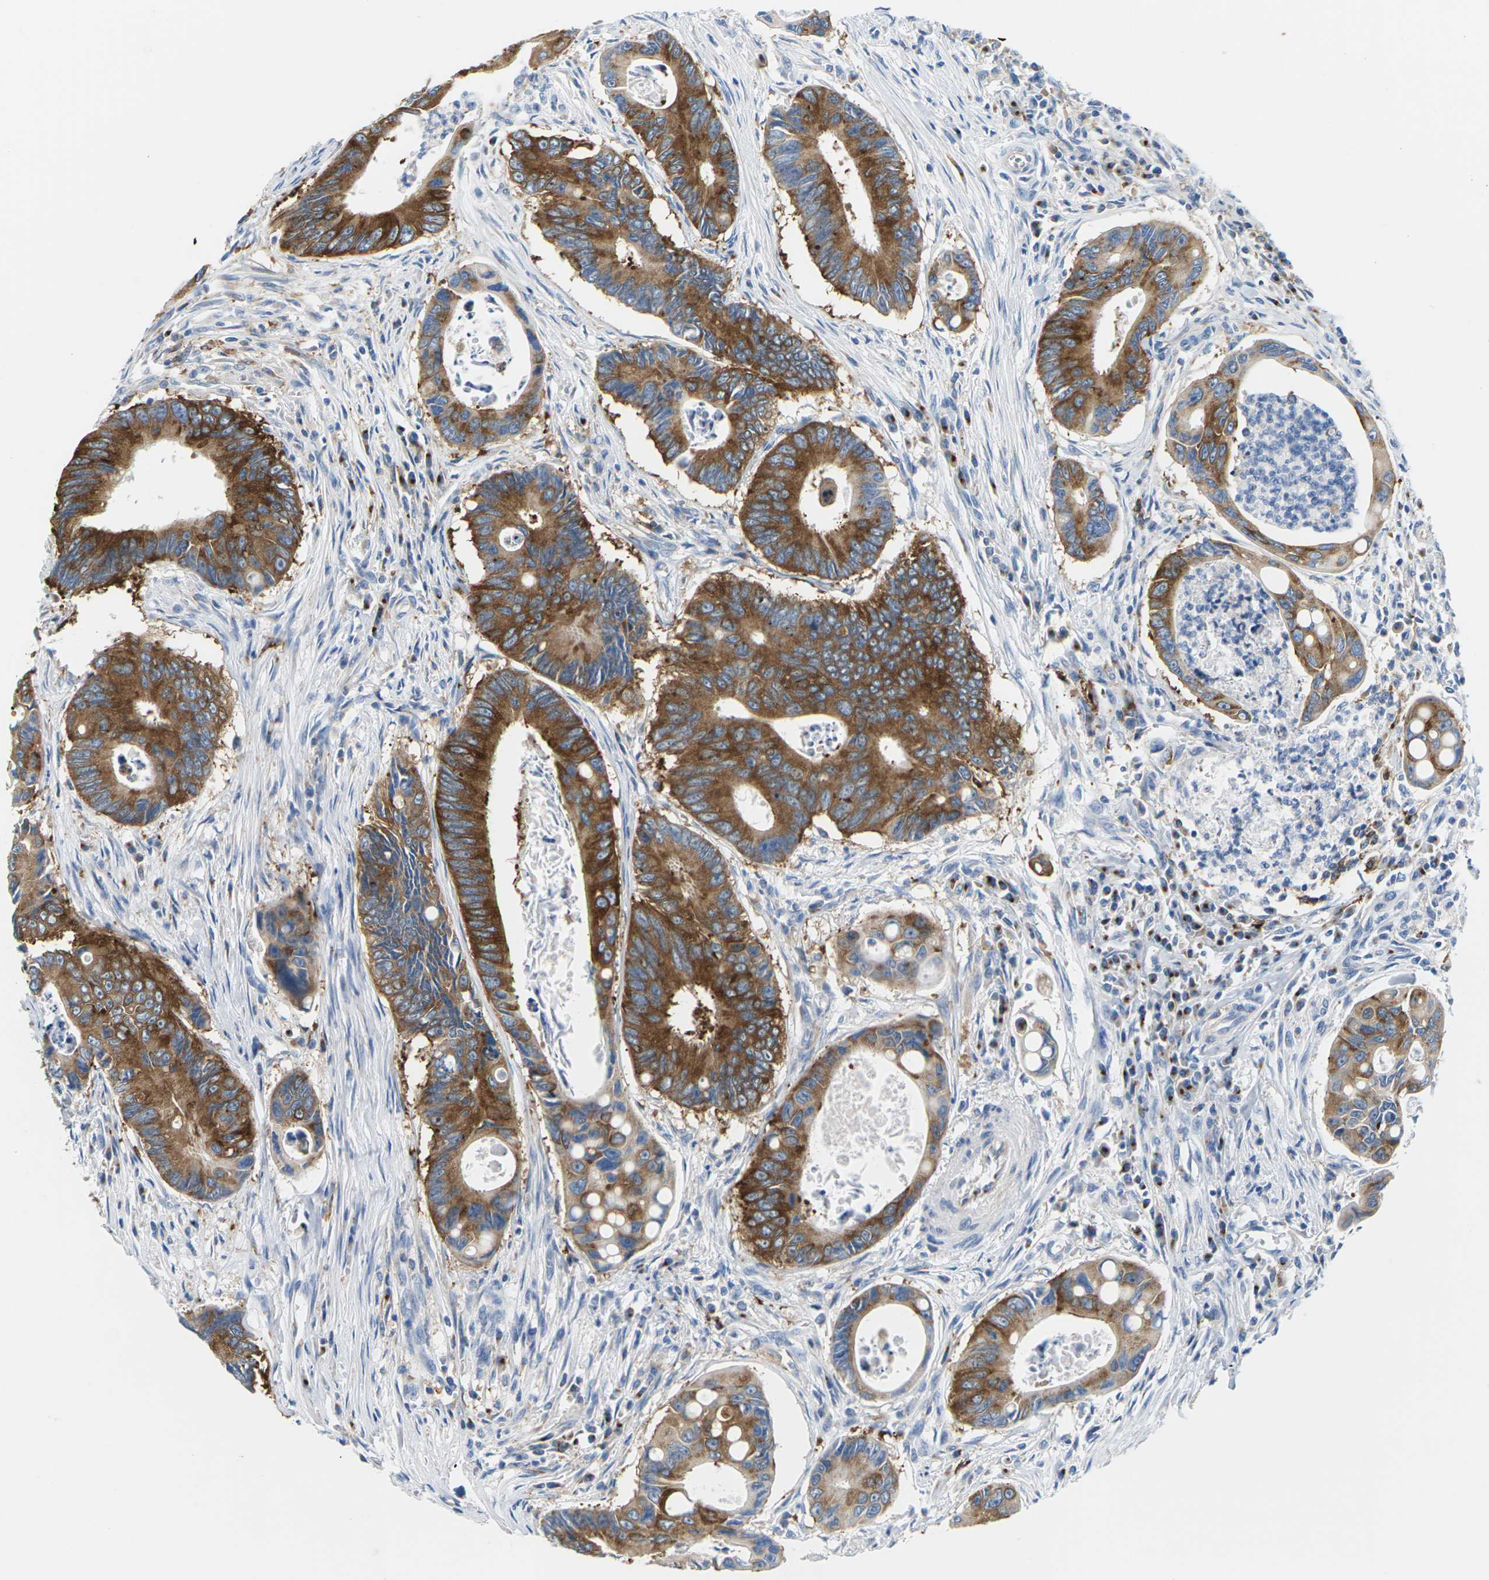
{"staining": {"intensity": "strong", "quantity": ">75%", "location": "cytoplasmic/membranous"}, "tissue": "colorectal cancer", "cell_type": "Tumor cells", "image_type": "cancer", "snomed": [{"axis": "morphology", "description": "Inflammation, NOS"}, {"axis": "morphology", "description": "Adenocarcinoma, NOS"}, {"axis": "topography", "description": "Colon"}], "caption": "A histopathology image of human adenocarcinoma (colorectal) stained for a protein reveals strong cytoplasmic/membranous brown staining in tumor cells. Nuclei are stained in blue.", "gene": "SYNGR2", "patient": {"sex": "male", "age": 72}}